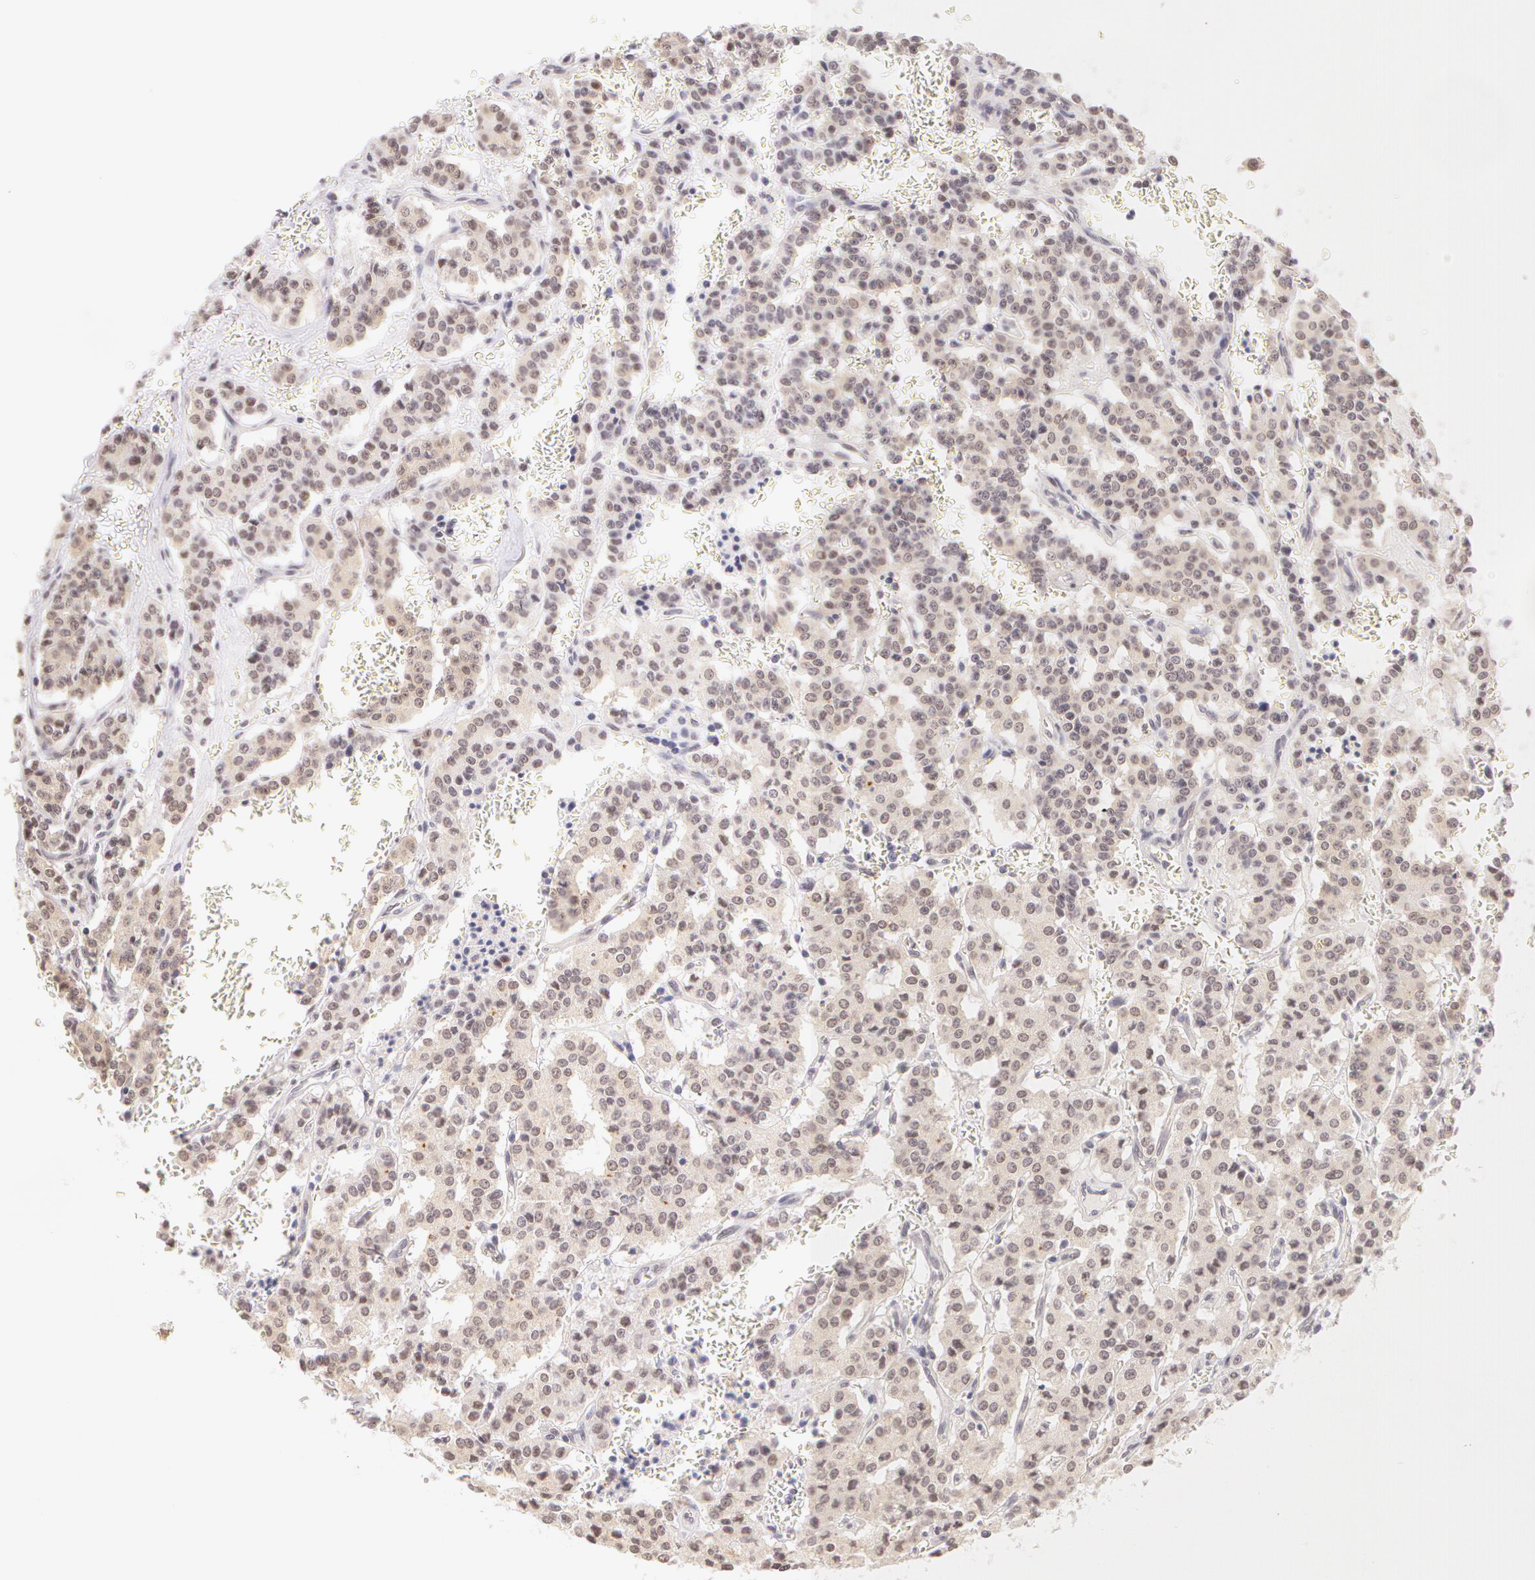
{"staining": {"intensity": "weak", "quantity": "25%-75%", "location": "nuclear"}, "tissue": "carcinoid", "cell_type": "Tumor cells", "image_type": "cancer", "snomed": [{"axis": "morphology", "description": "Carcinoid, malignant, NOS"}, {"axis": "topography", "description": "Bronchus"}], "caption": "Immunohistochemical staining of human carcinoid exhibits low levels of weak nuclear protein staining in approximately 25%-75% of tumor cells.", "gene": "ZNF597", "patient": {"sex": "male", "age": 55}}